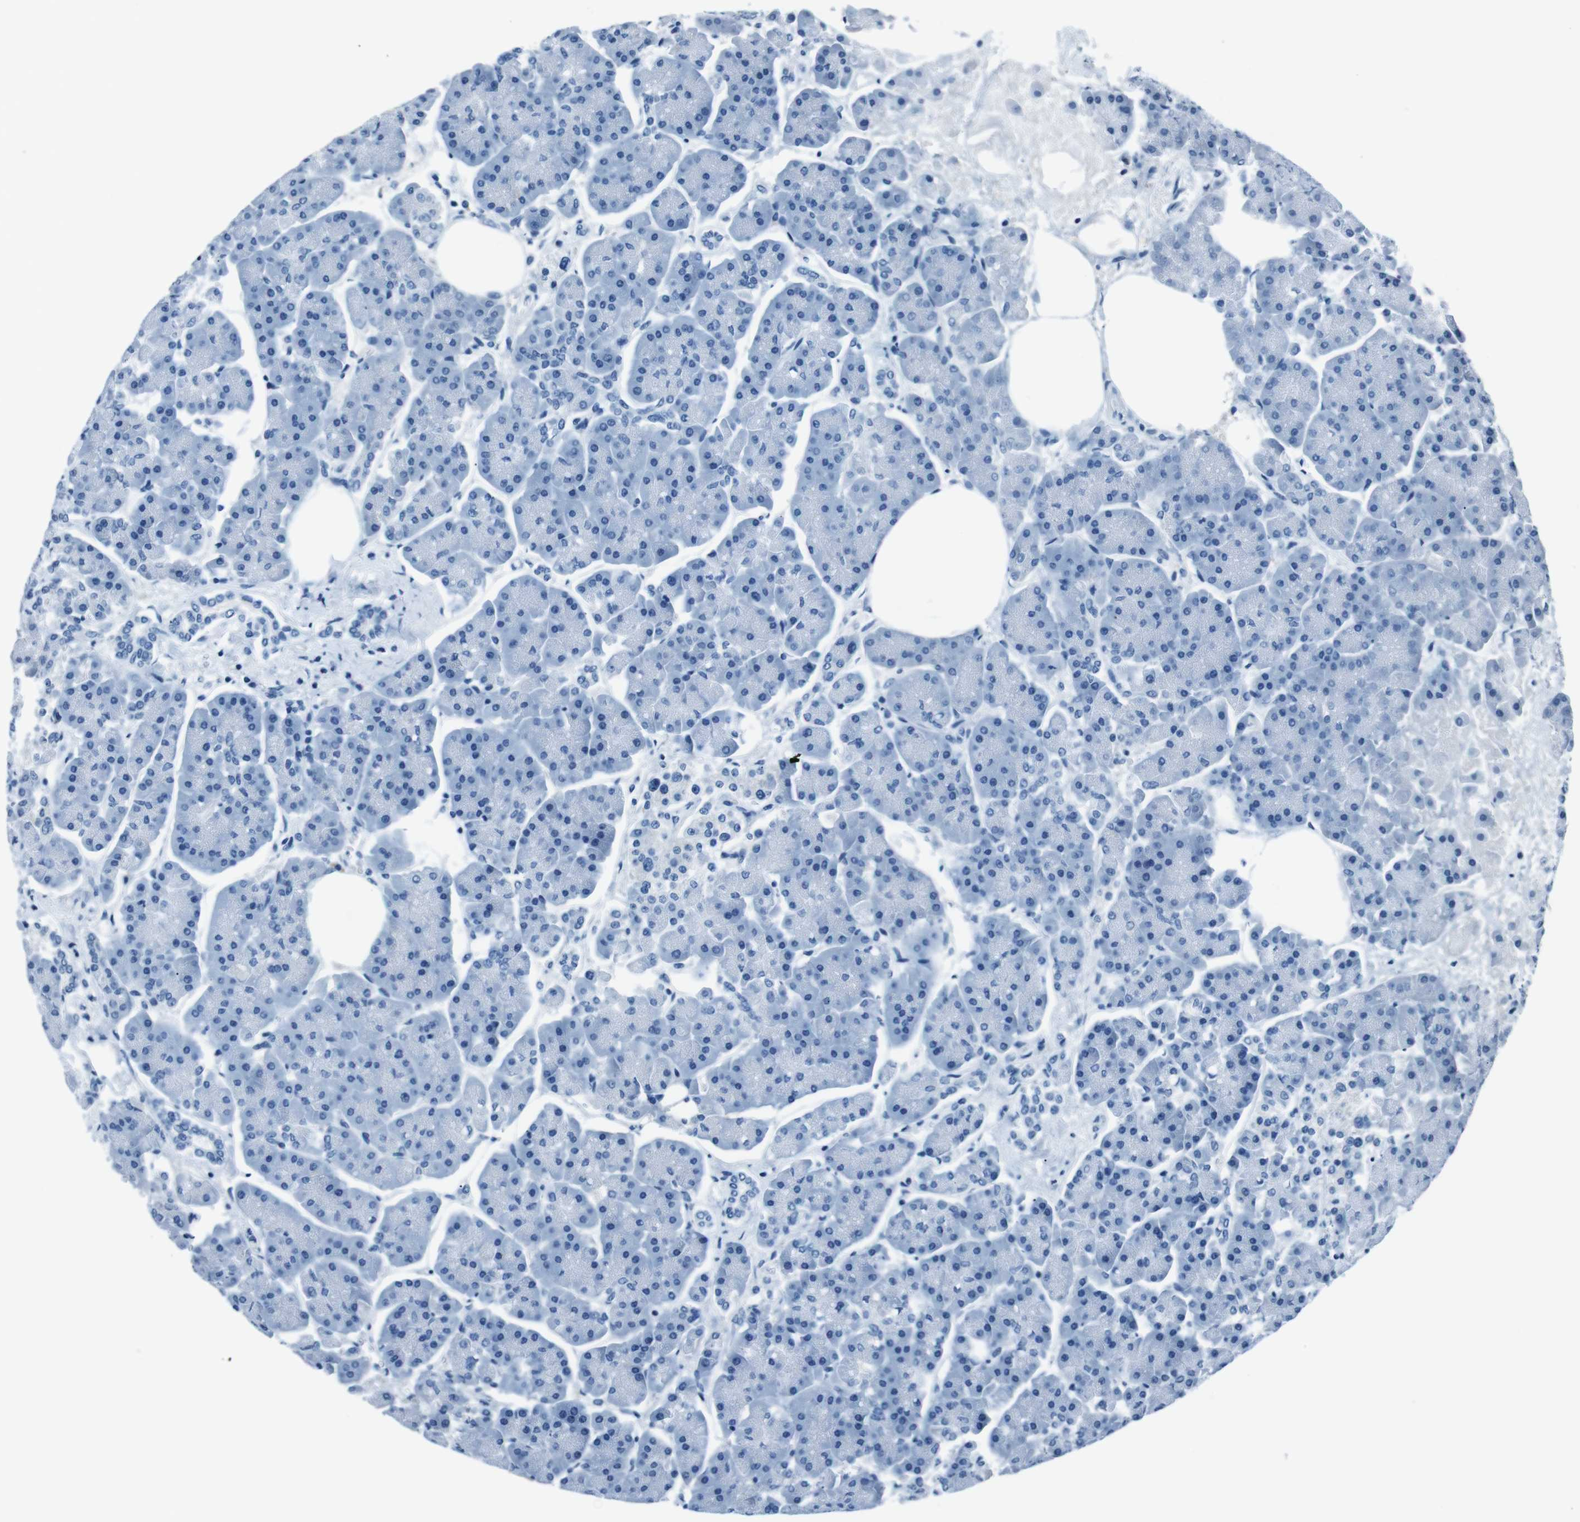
{"staining": {"intensity": "negative", "quantity": "none", "location": "none"}, "tissue": "pancreas", "cell_type": "Exocrine glandular cells", "image_type": "normal", "snomed": [{"axis": "morphology", "description": "Normal tissue, NOS"}, {"axis": "topography", "description": "Pancreas"}], "caption": "DAB immunohistochemical staining of benign pancreas demonstrates no significant expression in exocrine glandular cells. Brightfield microscopy of IHC stained with DAB (3,3'-diaminobenzidine) (brown) and hematoxylin (blue), captured at high magnification.", "gene": "LEP", "patient": {"sex": "female", "age": 70}}